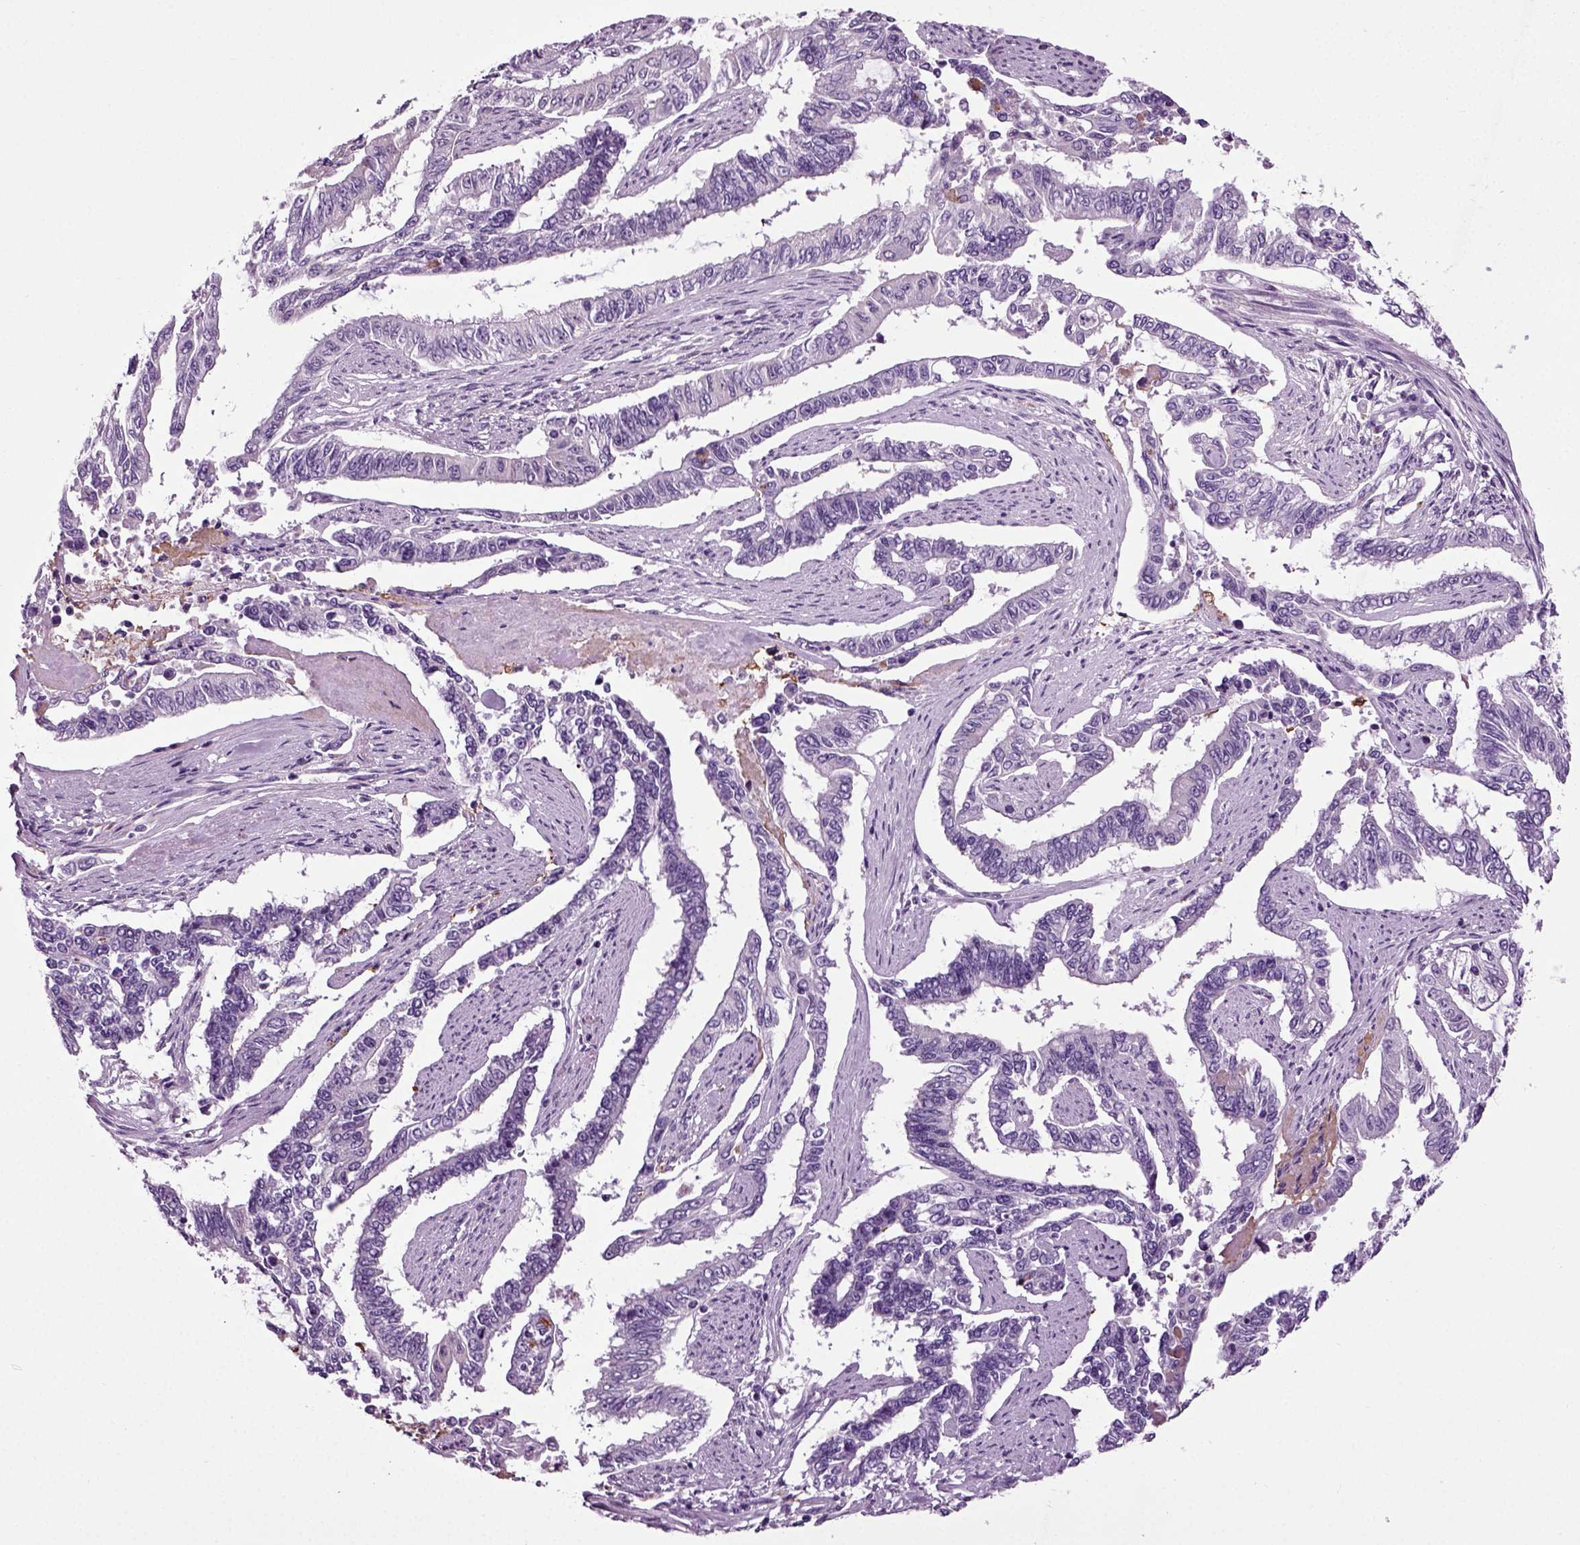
{"staining": {"intensity": "negative", "quantity": "none", "location": "none"}, "tissue": "endometrial cancer", "cell_type": "Tumor cells", "image_type": "cancer", "snomed": [{"axis": "morphology", "description": "Adenocarcinoma, NOS"}, {"axis": "topography", "description": "Uterus"}], "caption": "A histopathology image of human endometrial cancer is negative for staining in tumor cells. (DAB IHC visualized using brightfield microscopy, high magnification).", "gene": "DNAH10", "patient": {"sex": "female", "age": 59}}